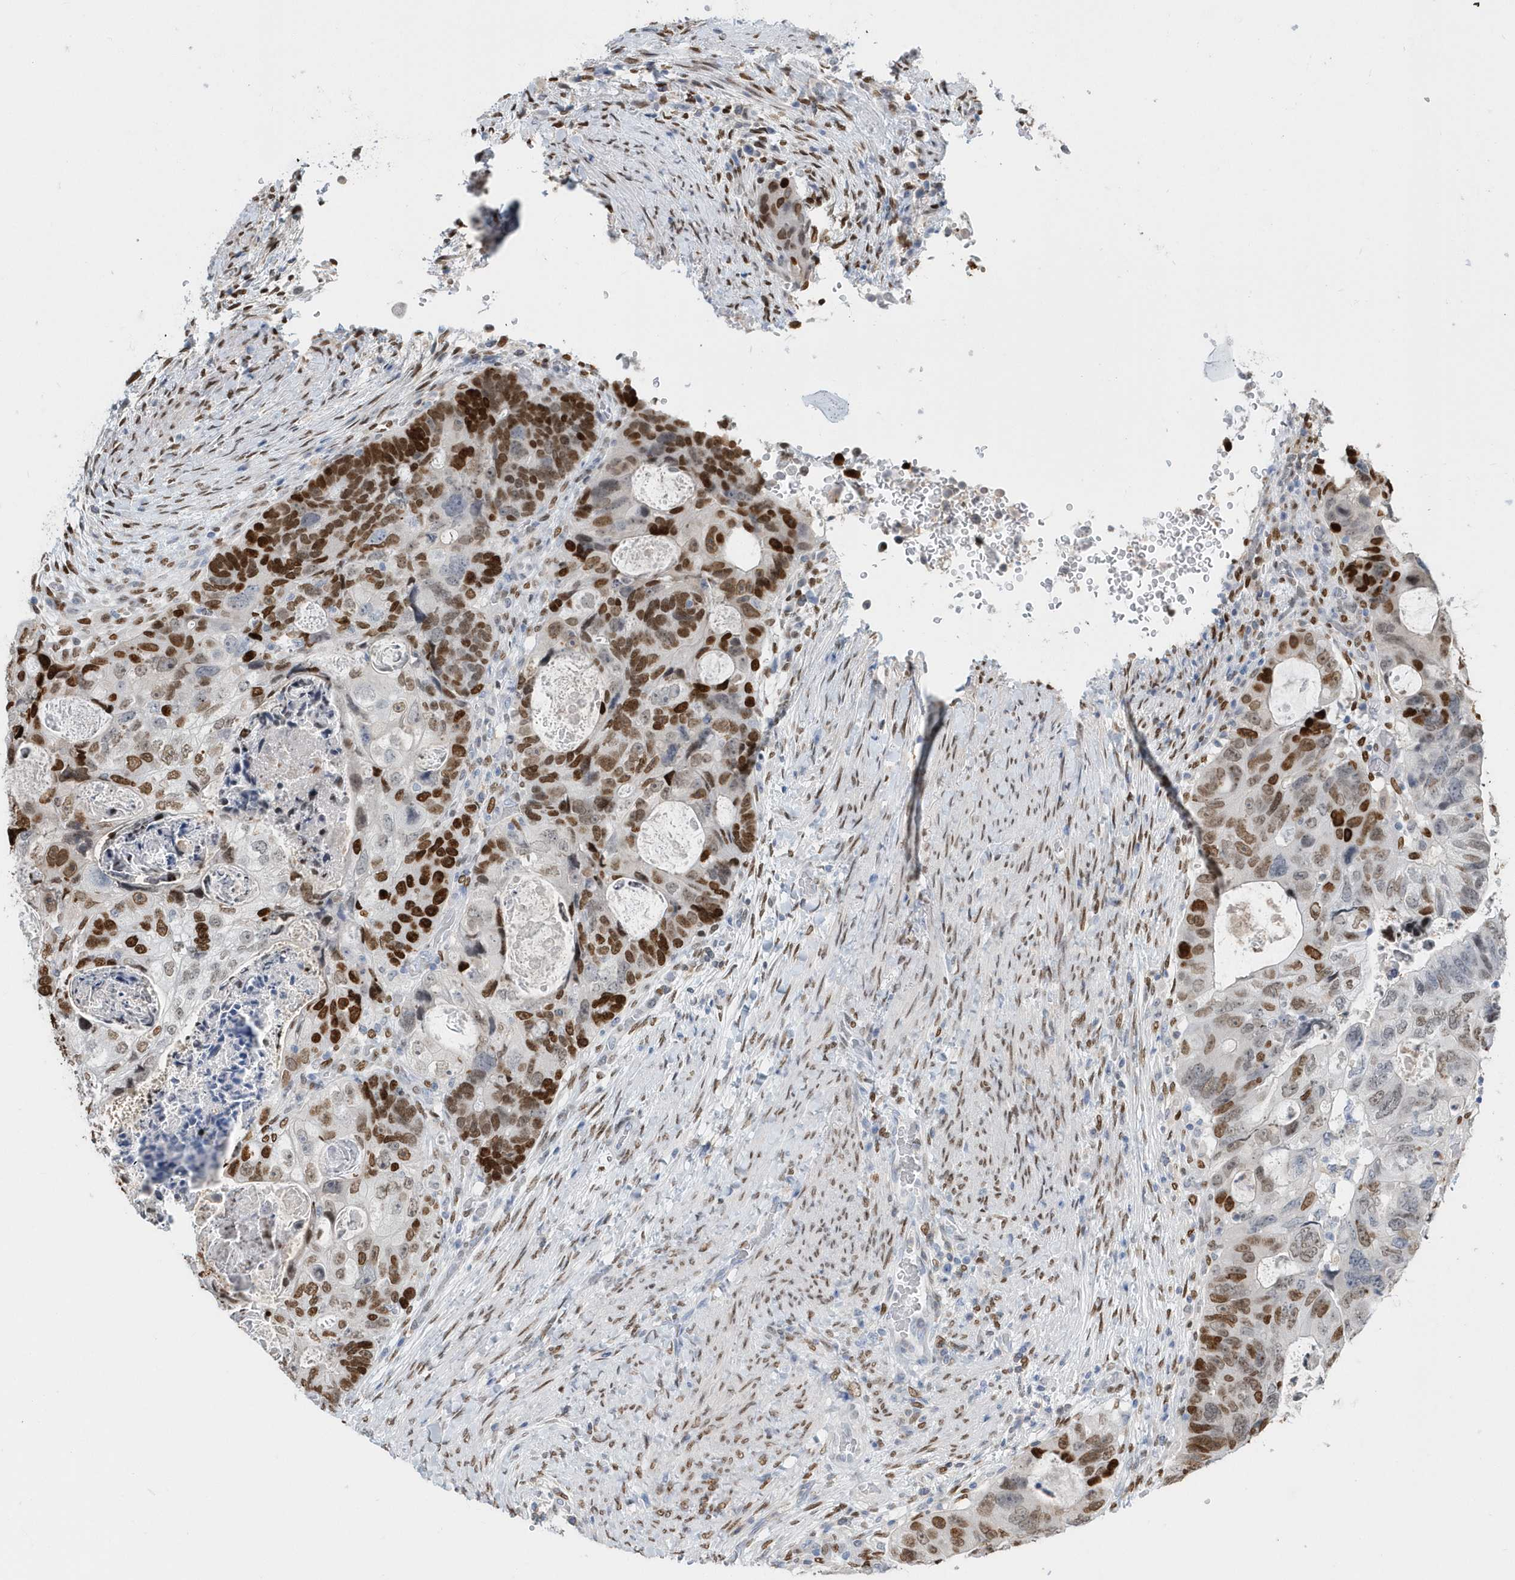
{"staining": {"intensity": "strong", "quantity": "25%-75%", "location": "nuclear"}, "tissue": "colorectal cancer", "cell_type": "Tumor cells", "image_type": "cancer", "snomed": [{"axis": "morphology", "description": "Adenocarcinoma, NOS"}, {"axis": "topography", "description": "Rectum"}], "caption": "Colorectal adenocarcinoma was stained to show a protein in brown. There is high levels of strong nuclear staining in approximately 25%-75% of tumor cells.", "gene": "MACROH2A2", "patient": {"sex": "male", "age": 59}}